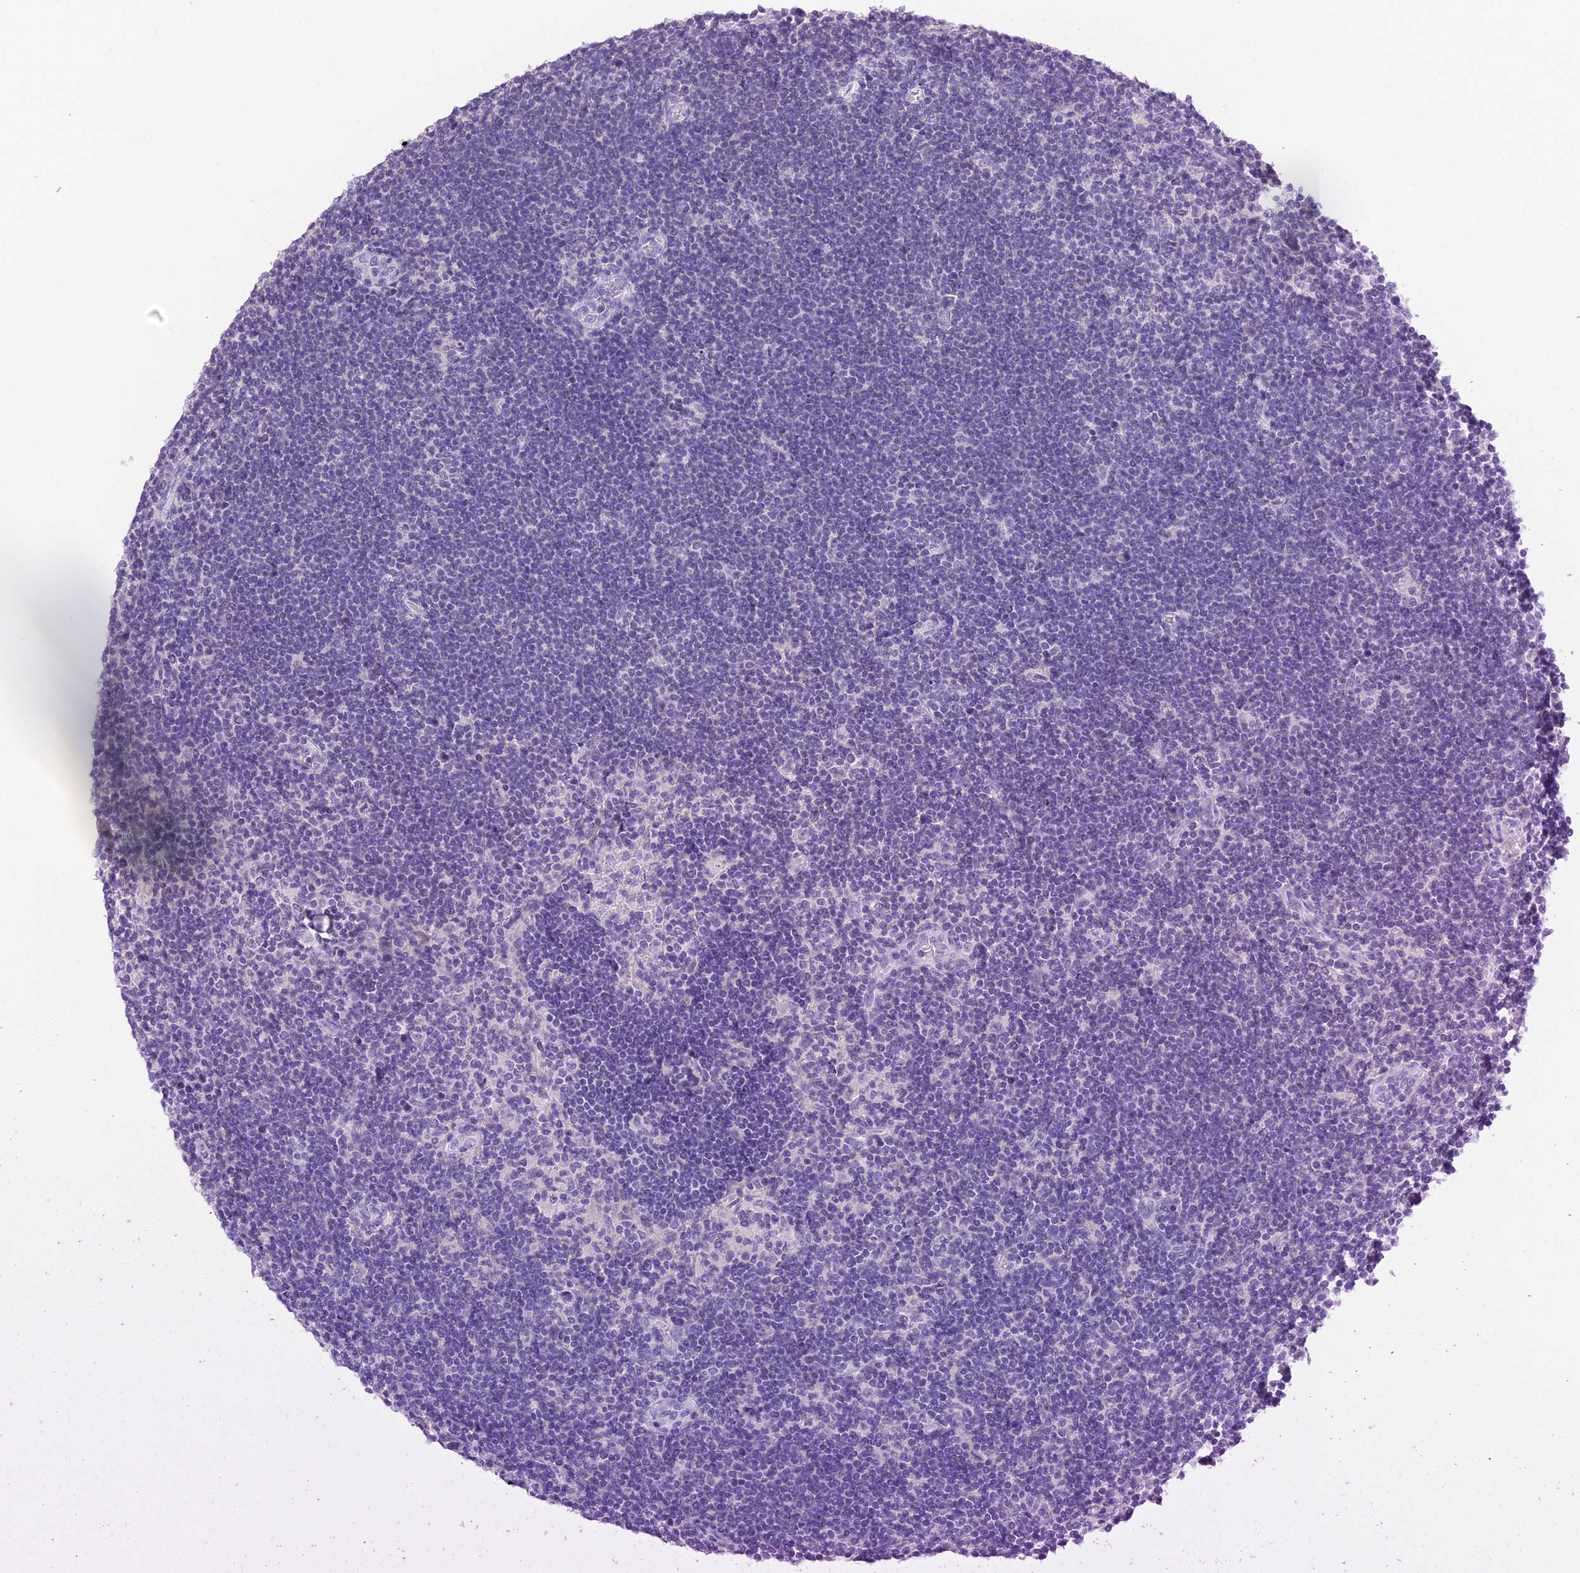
{"staining": {"intensity": "negative", "quantity": "none", "location": "none"}, "tissue": "lymphoma", "cell_type": "Tumor cells", "image_type": "cancer", "snomed": [{"axis": "morphology", "description": "Hodgkin's disease, NOS"}, {"axis": "topography", "description": "Lymph node"}], "caption": "Immunohistochemical staining of human Hodgkin's disease displays no significant staining in tumor cells. Nuclei are stained in blue.", "gene": "C12orf29", "patient": {"sex": "female", "age": 57}}